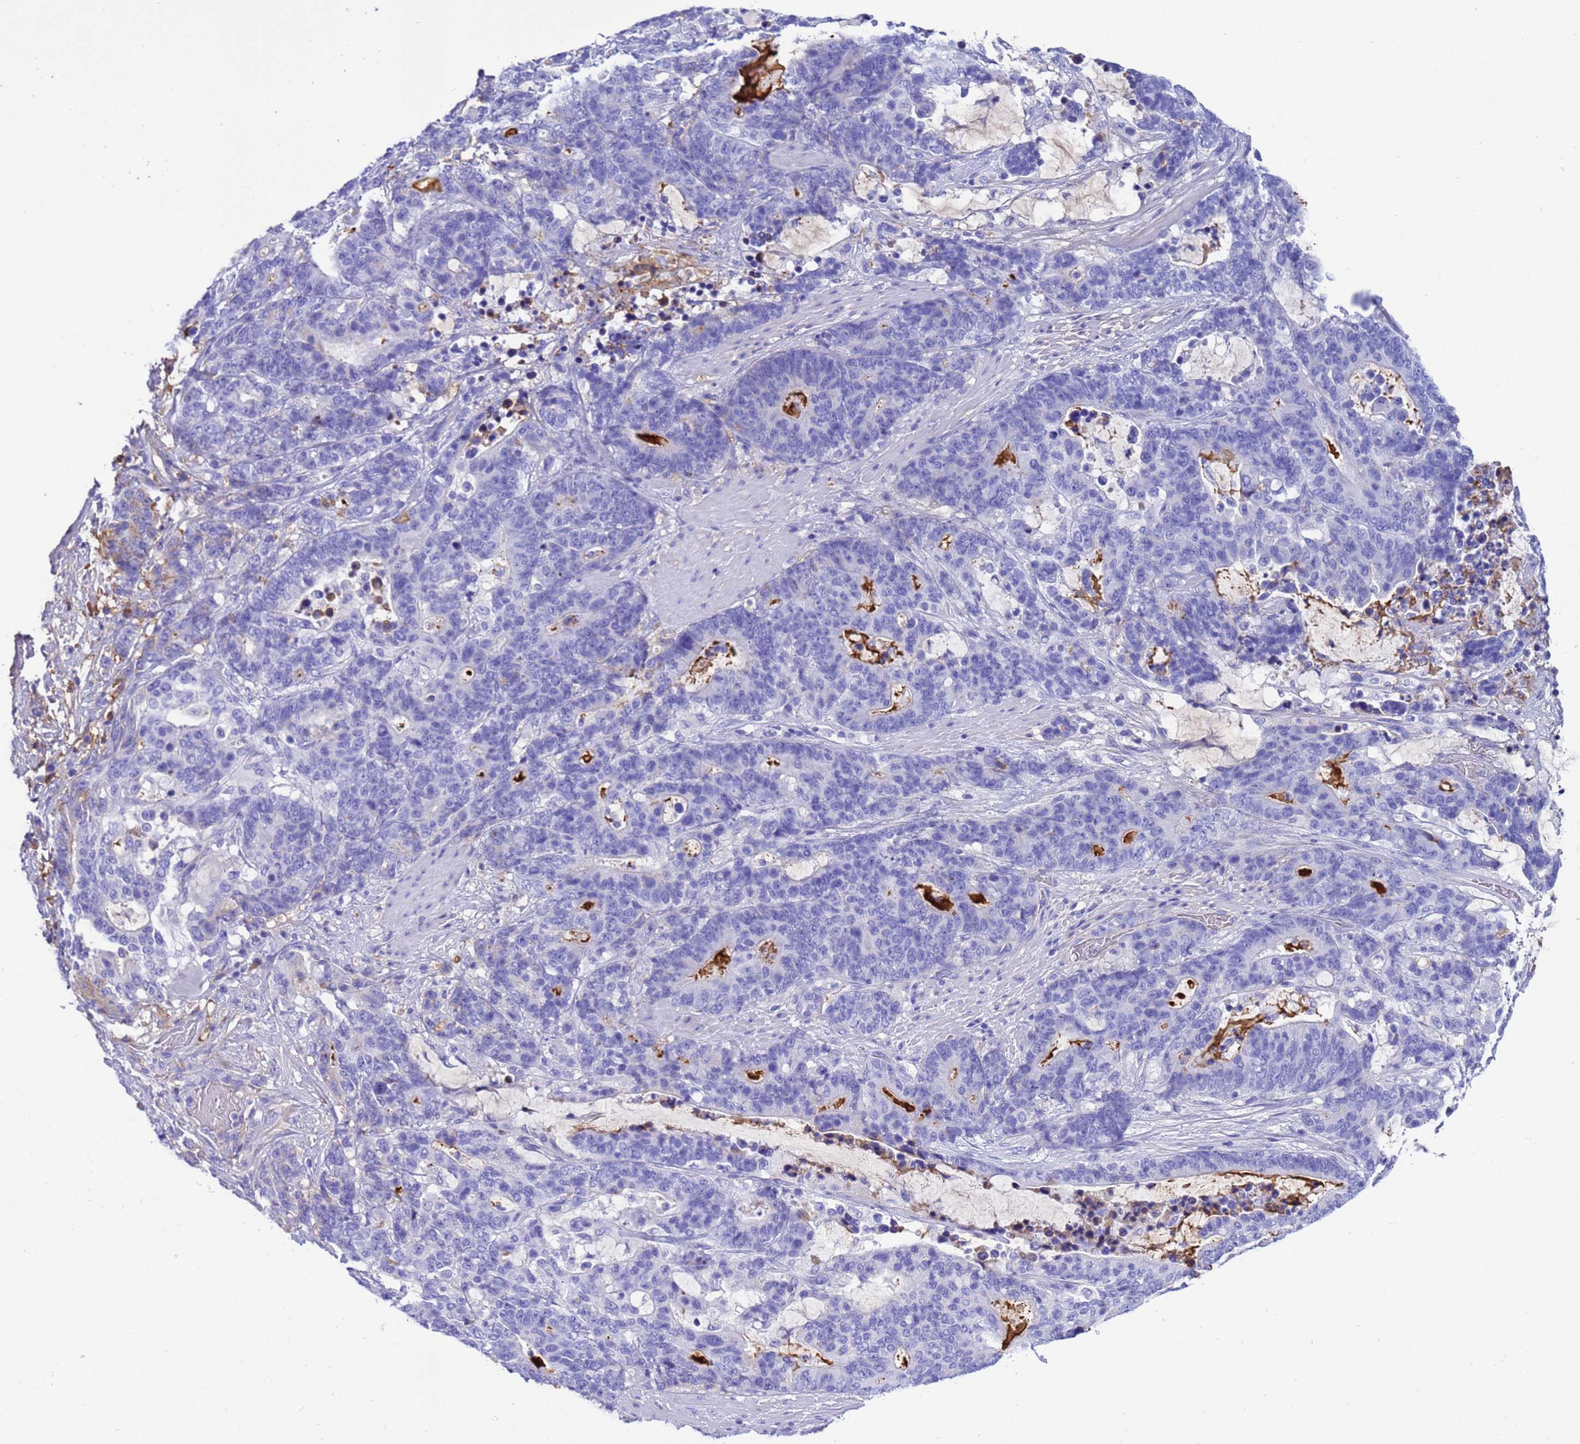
{"staining": {"intensity": "negative", "quantity": "none", "location": "none"}, "tissue": "stomach cancer", "cell_type": "Tumor cells", "image_type": "cancer", "snomed": [{"axis": "morphology", "description": "Adenocarcinoma, NOS"}, {"axis": "topography", "description": "Stomach"}], "caption": "Immunohistochemistry image of neoplastic tissue: stomach adenocarcinoma stained with DAB demonstrates no significant protein expression in tumor cells.", "gene": "H1-7", "patient": {"sex": "female", "age": 76}}